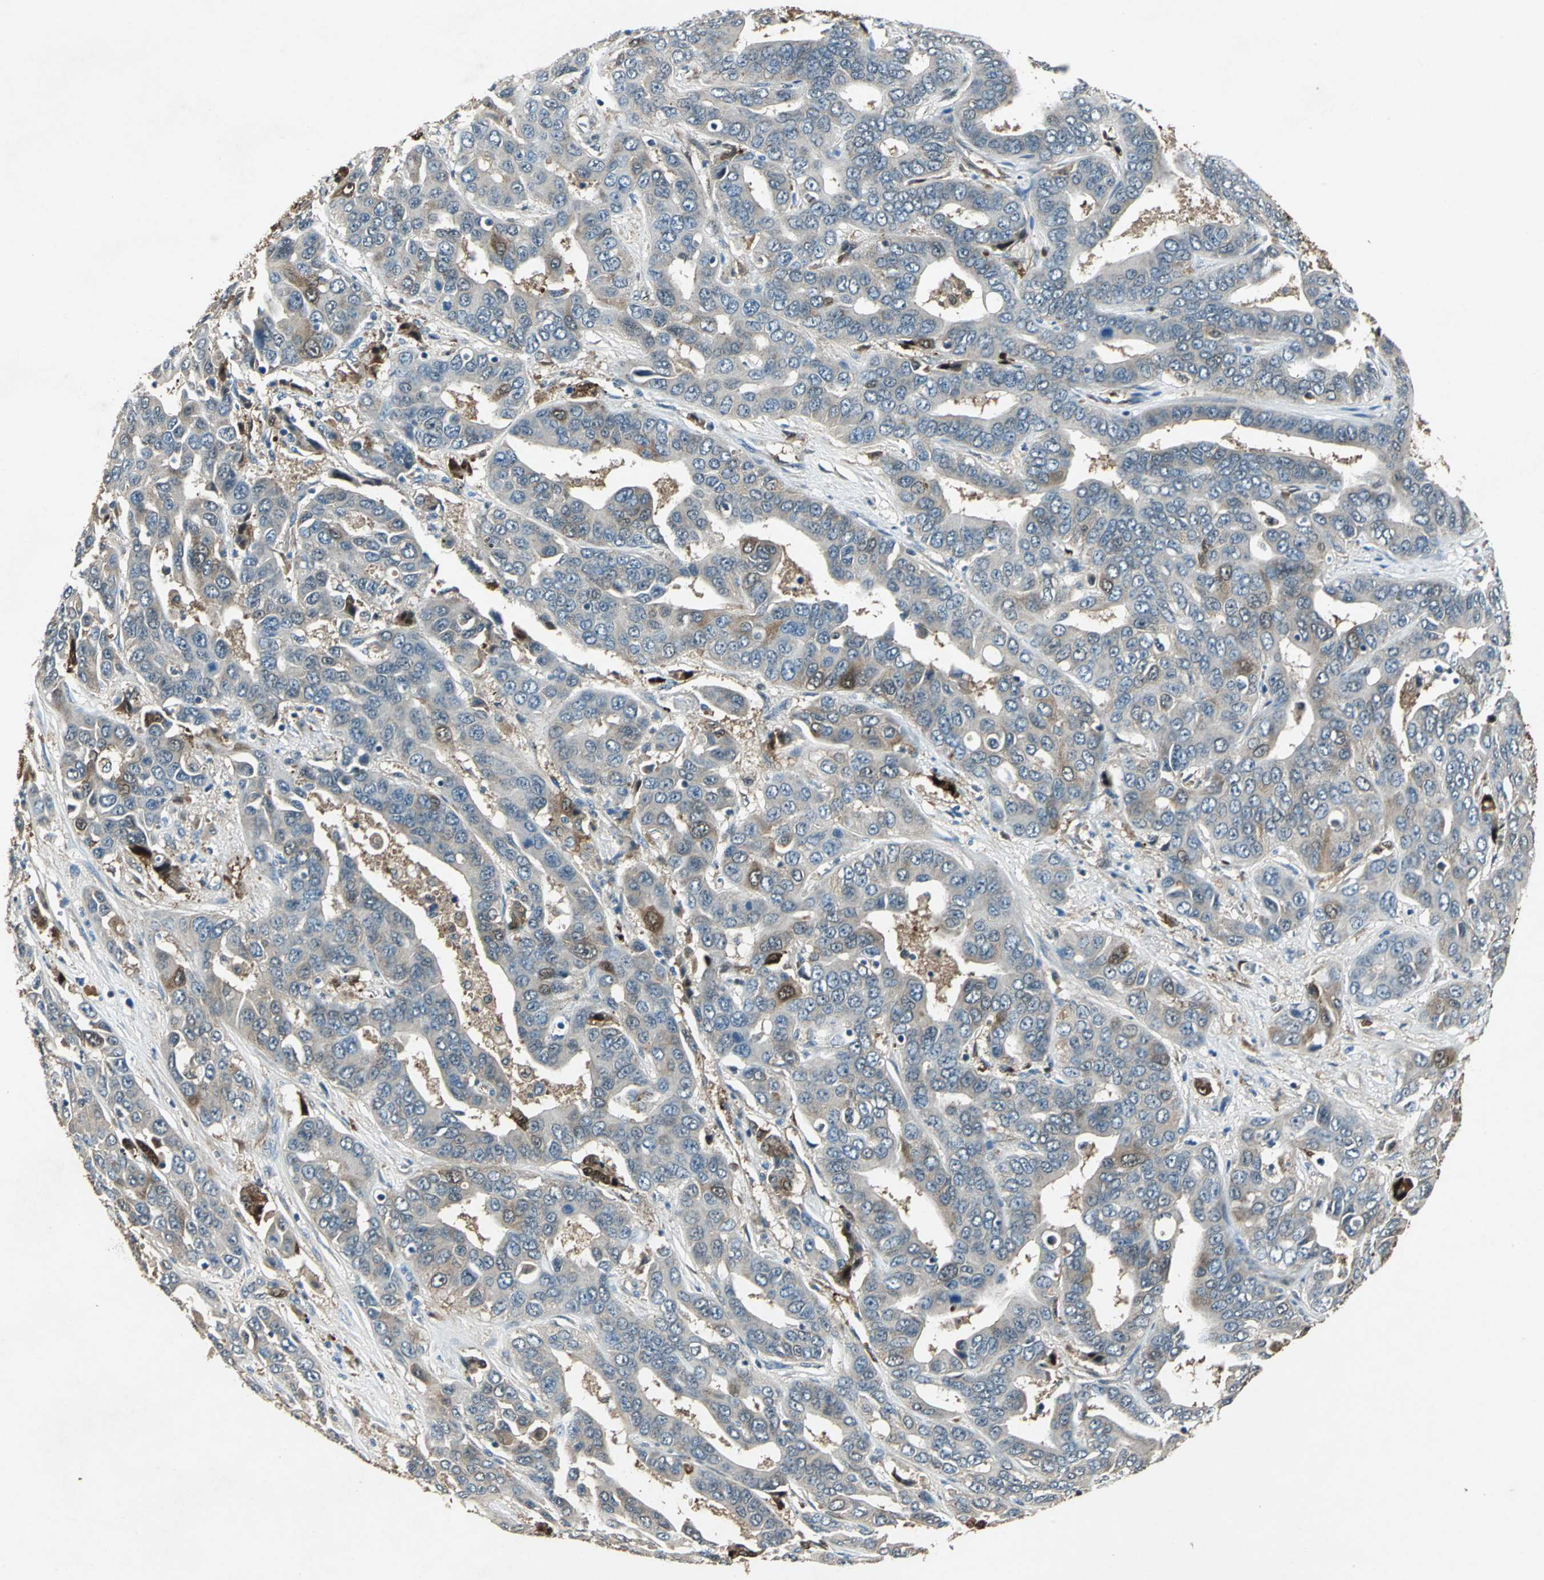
{"staining": {"intensity": "weak", "quantity": "25%-75%", "location": "cytoplasmic/membranous"}, "tissue": "liver cancer", "cell_type": "Tumor cells", "image_type": "cancer", "snomed": [{"axis": "morphology", "description": "Cholangiocarcinoma"}, {"axis": "topography", "description": "Liver"}], "caption": "A histopathology image showing weak cytoplasmic/membranous expression in about 25%-75% of tumor cells in cholangiocarcinoma (liver), as visualized by brown immunohistochemical staining.", "gene": "RRM2B", "patient": {"sex": "female", "age": 52}}